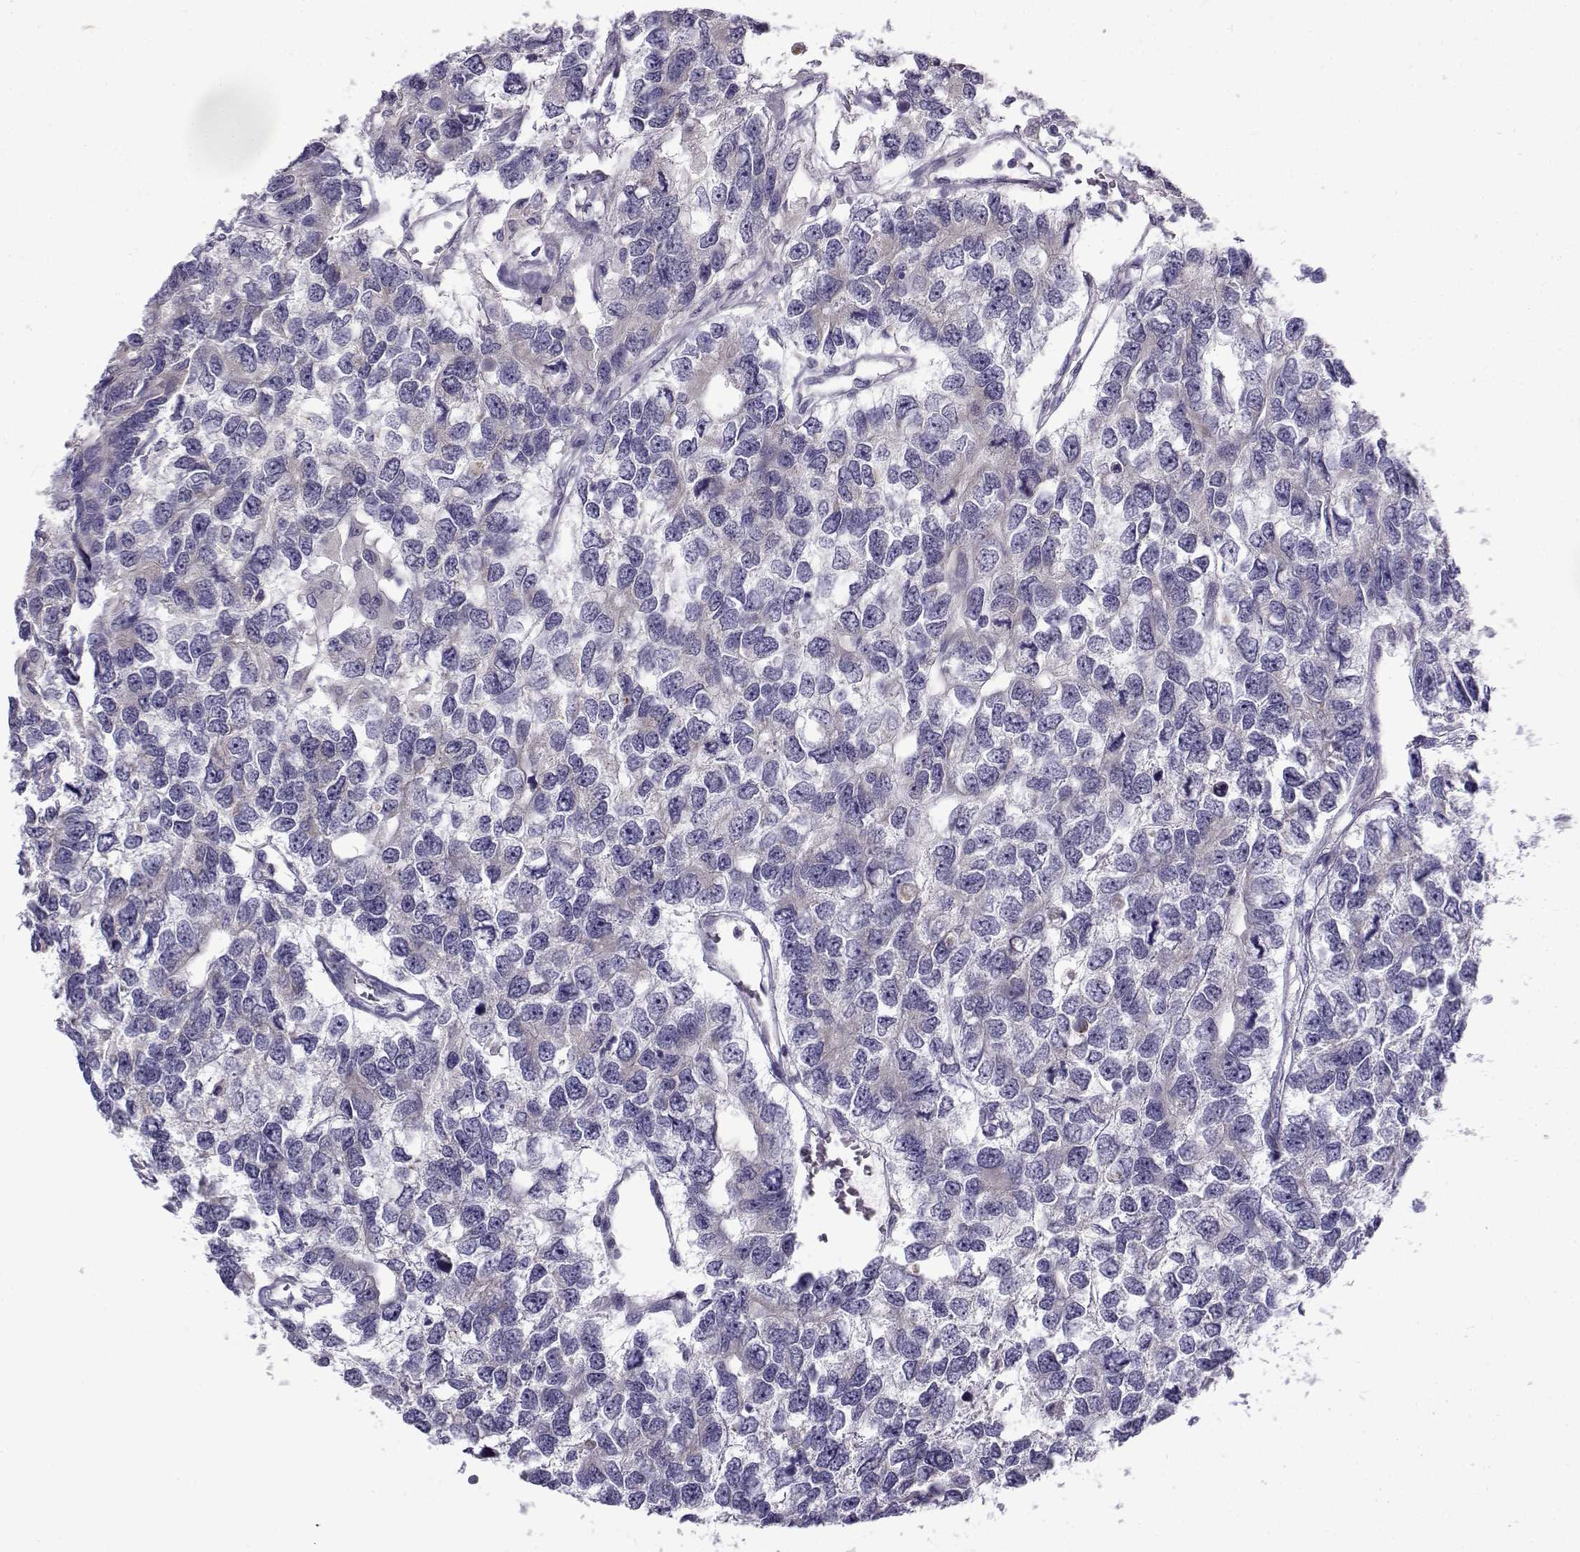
{"staining": {"intensity": "negative", "quantity": "none", "location": "none"}, "tissue": "testis cancer", "cell_type": "Tumor cells", "image_type": "cancer", "snomed": [{"axis": "morphology", "description": "Seminoma, NOS"}, {"axis": "topography", "description": "Testis"}], "caption": "IHC micrograph of human seminoma (testis) stained for a protein (brown), which displays no expression in tumor cells. (DAB immunohistochemistry visualized using brightfield microscopy, high magnification).", "gene": "FAM166A", "patient": {"sex": "male", "age": 52}}